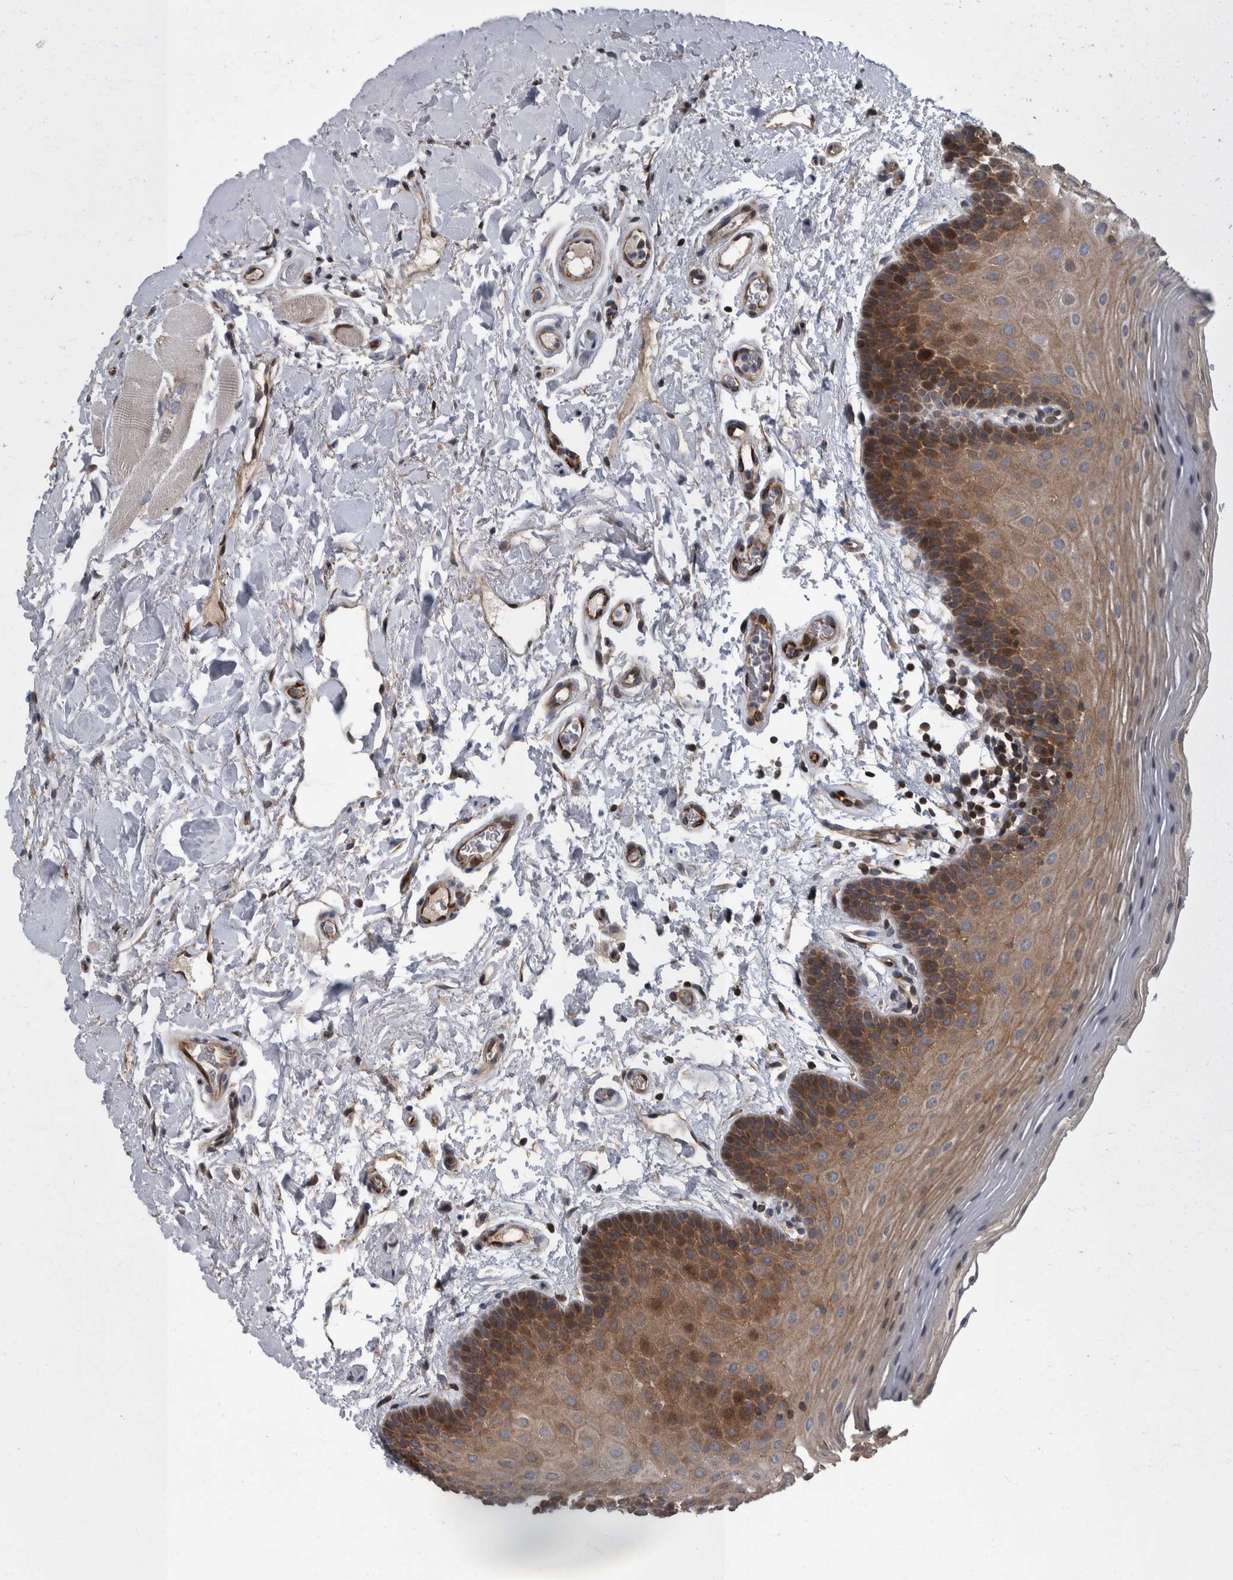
{"staining": {"intensity": "moderate", "quantity": ">75%", "location": "cytoplasmic/membranous"}, "tissue": "oral mucosa", "cell_type": "Squamous epithelial cells", "image_type": "normal", "snomed": [{"axis": "morphology", "description": "Normal tissue, NOS"}, {"axis": "topography", "description": "Oral tissue"}], "caption": "Immunohistochemistry (IHC) photomicrograph of normal oral mucosa: human oral mucosa stained using immunohistochemistry shows medium levels of moderate protein expression localized specifically in the cytoplasmic/membranous of squamous epithelial cells, appearing as a cytoplasmic/membranous brown color.", "gene": "BAIAP2L1", "patient": {"sex": "male", "age": 62}}